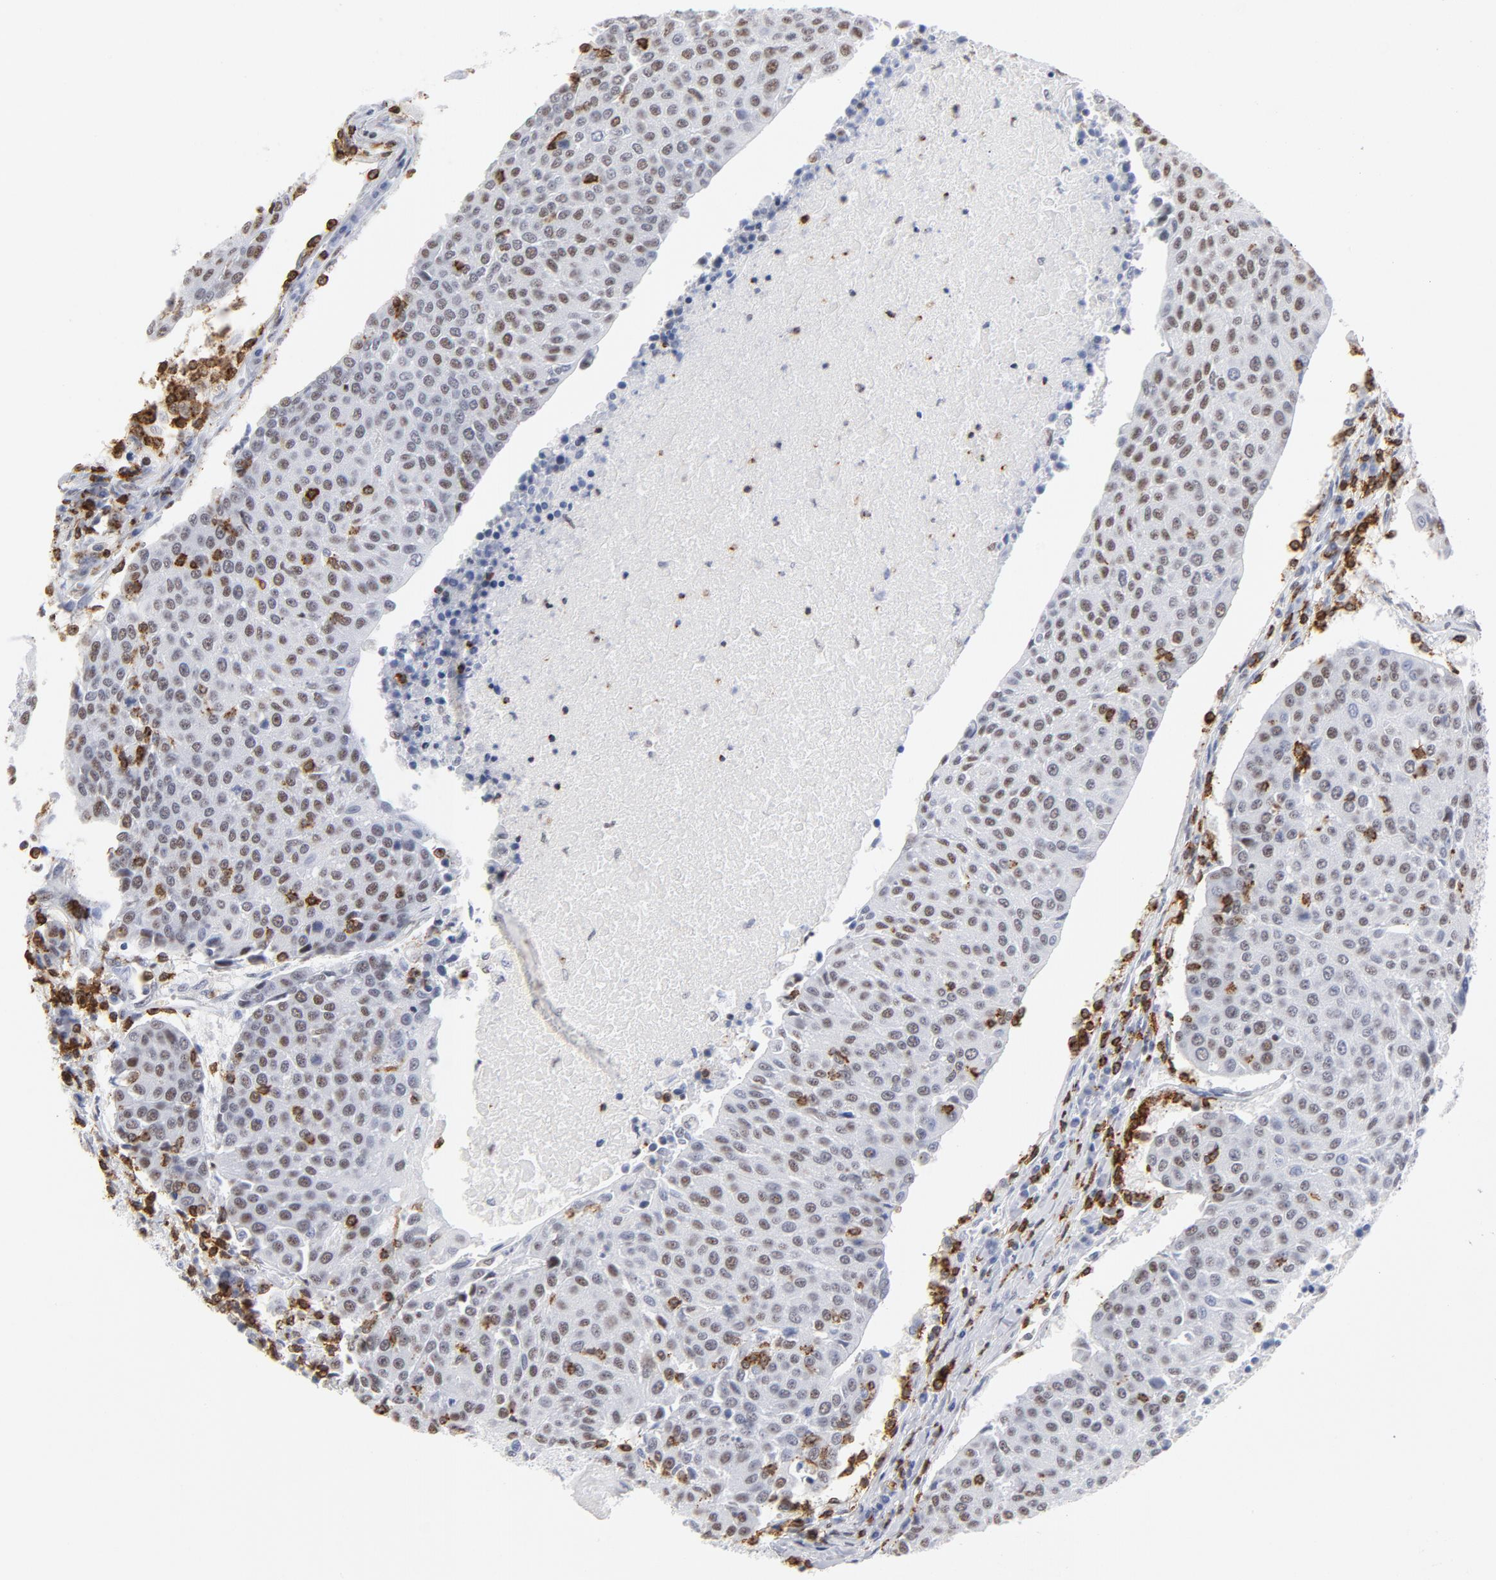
{"staining": {"intensity": "moderate", "quantity": "25%-75%", "location": "nuclear"}, "tissue": "urothelial cancer", "cell_type": "Tumor cells", "image_type": "cancer", "snomed": [{"axis": "morphology", "description": "Urothelial carcinoma, High grade"}, {"axis": "topography", "description": "Urinary bladder"}], "caption": "This micrograph demonstrates immunohistochemistry (IHC) staining of urothelial cancer, with medium moderate nuclear positivity in approximately 25%-75% of tumor cells.", "gene": "CD2", "patient": {"sex": "female", "age": 85}}